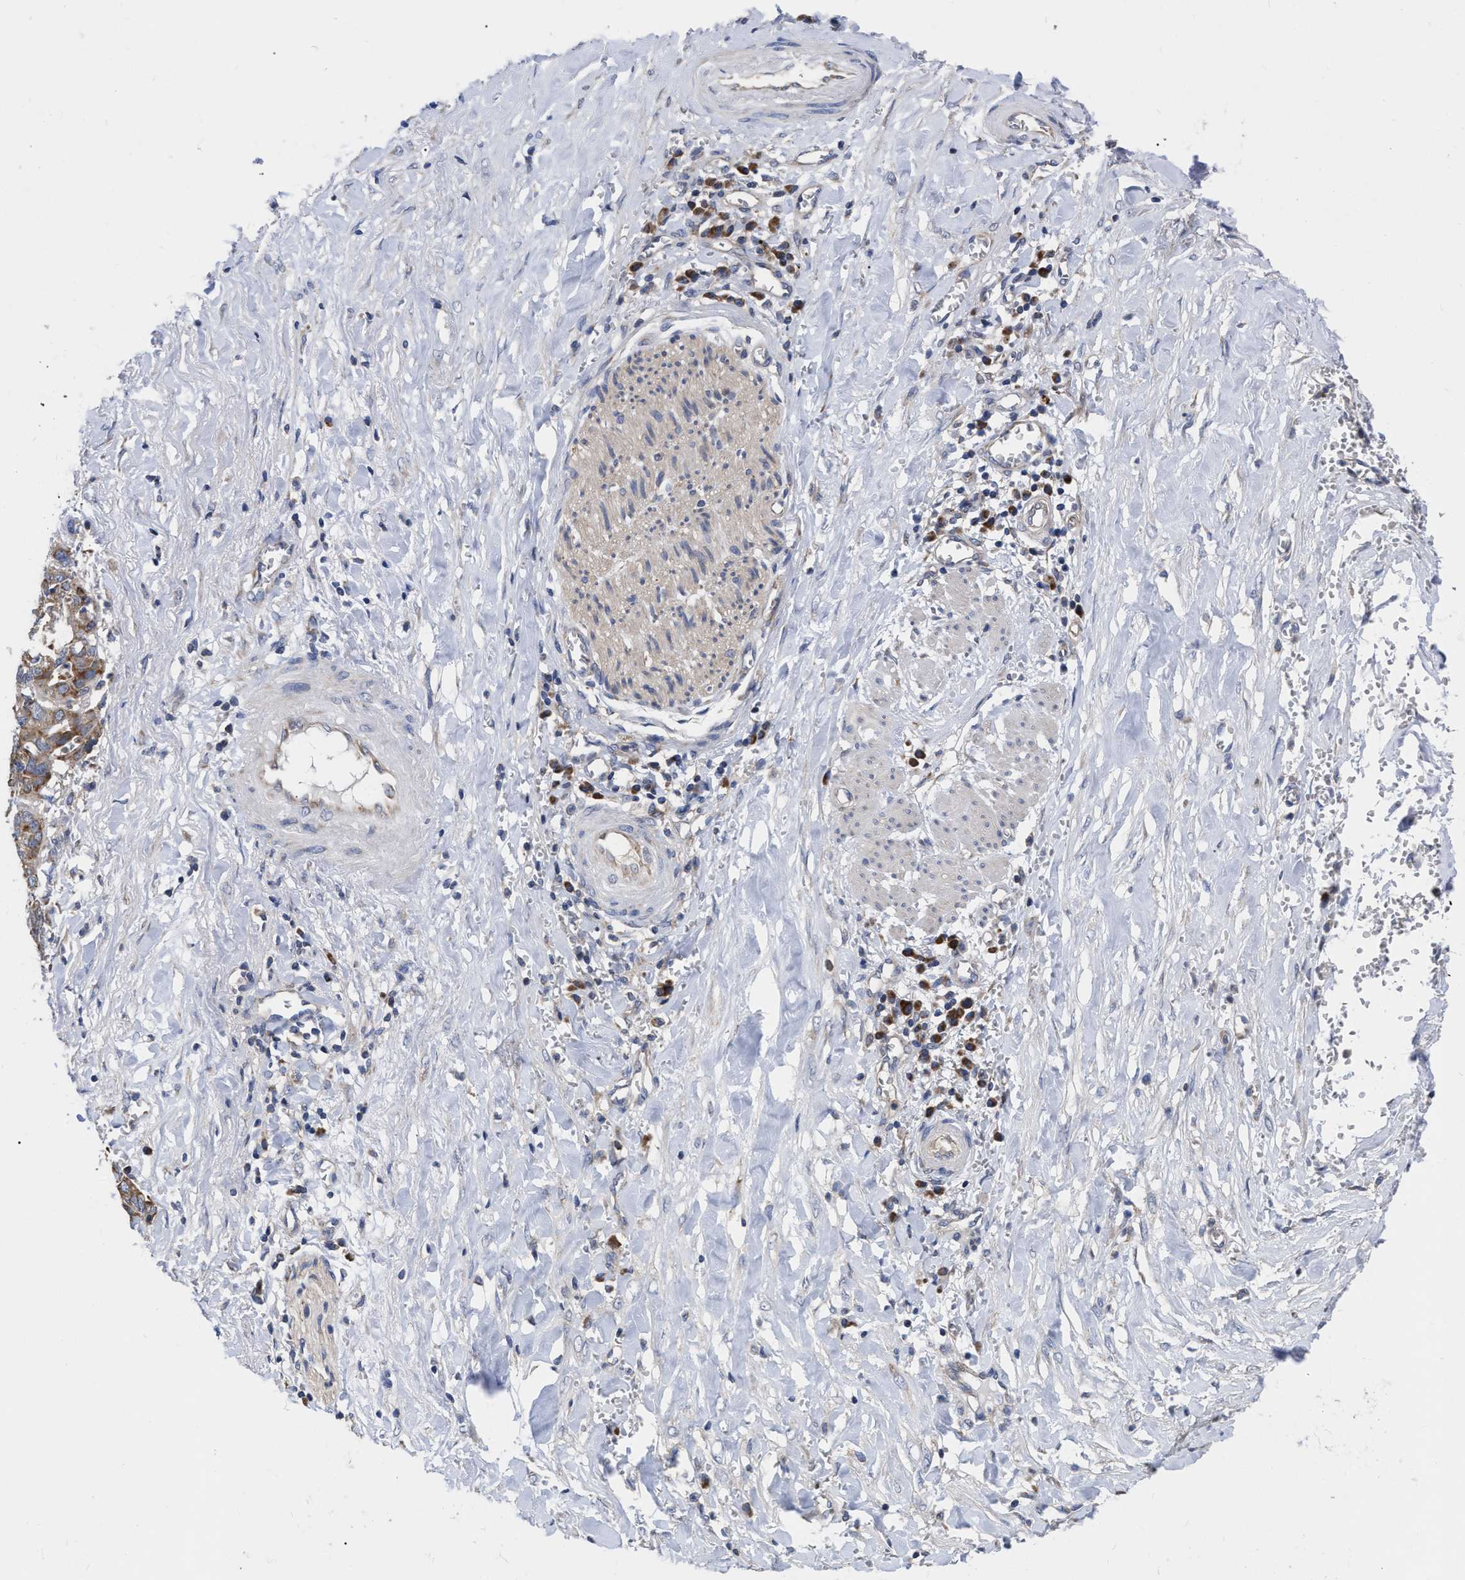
{"staining": {"intensity": "moderate", "quantity": "25%-75%", "location": "cytoplasmic/membranous"}, "tissue": "liver cancer", "cell_type": "Tumor cells", "image_type": "cancer", "snomed": [{"axis": "morphology", "description": "Cholangiocarcinoma"}, {"axis": "topography", "description": "Liver"}], "caption": "DAB immunohistochemical staining of human cholangiocarcinoma (liver) shows moderate cytoplasmic/membranous protein positivity in about 25%-75% of tumor cells. (Brightfield microscopy of DAB IHC at high magnification).", "gene": "CDKN2C", "patient": {"sex": "female", "age": 79}}